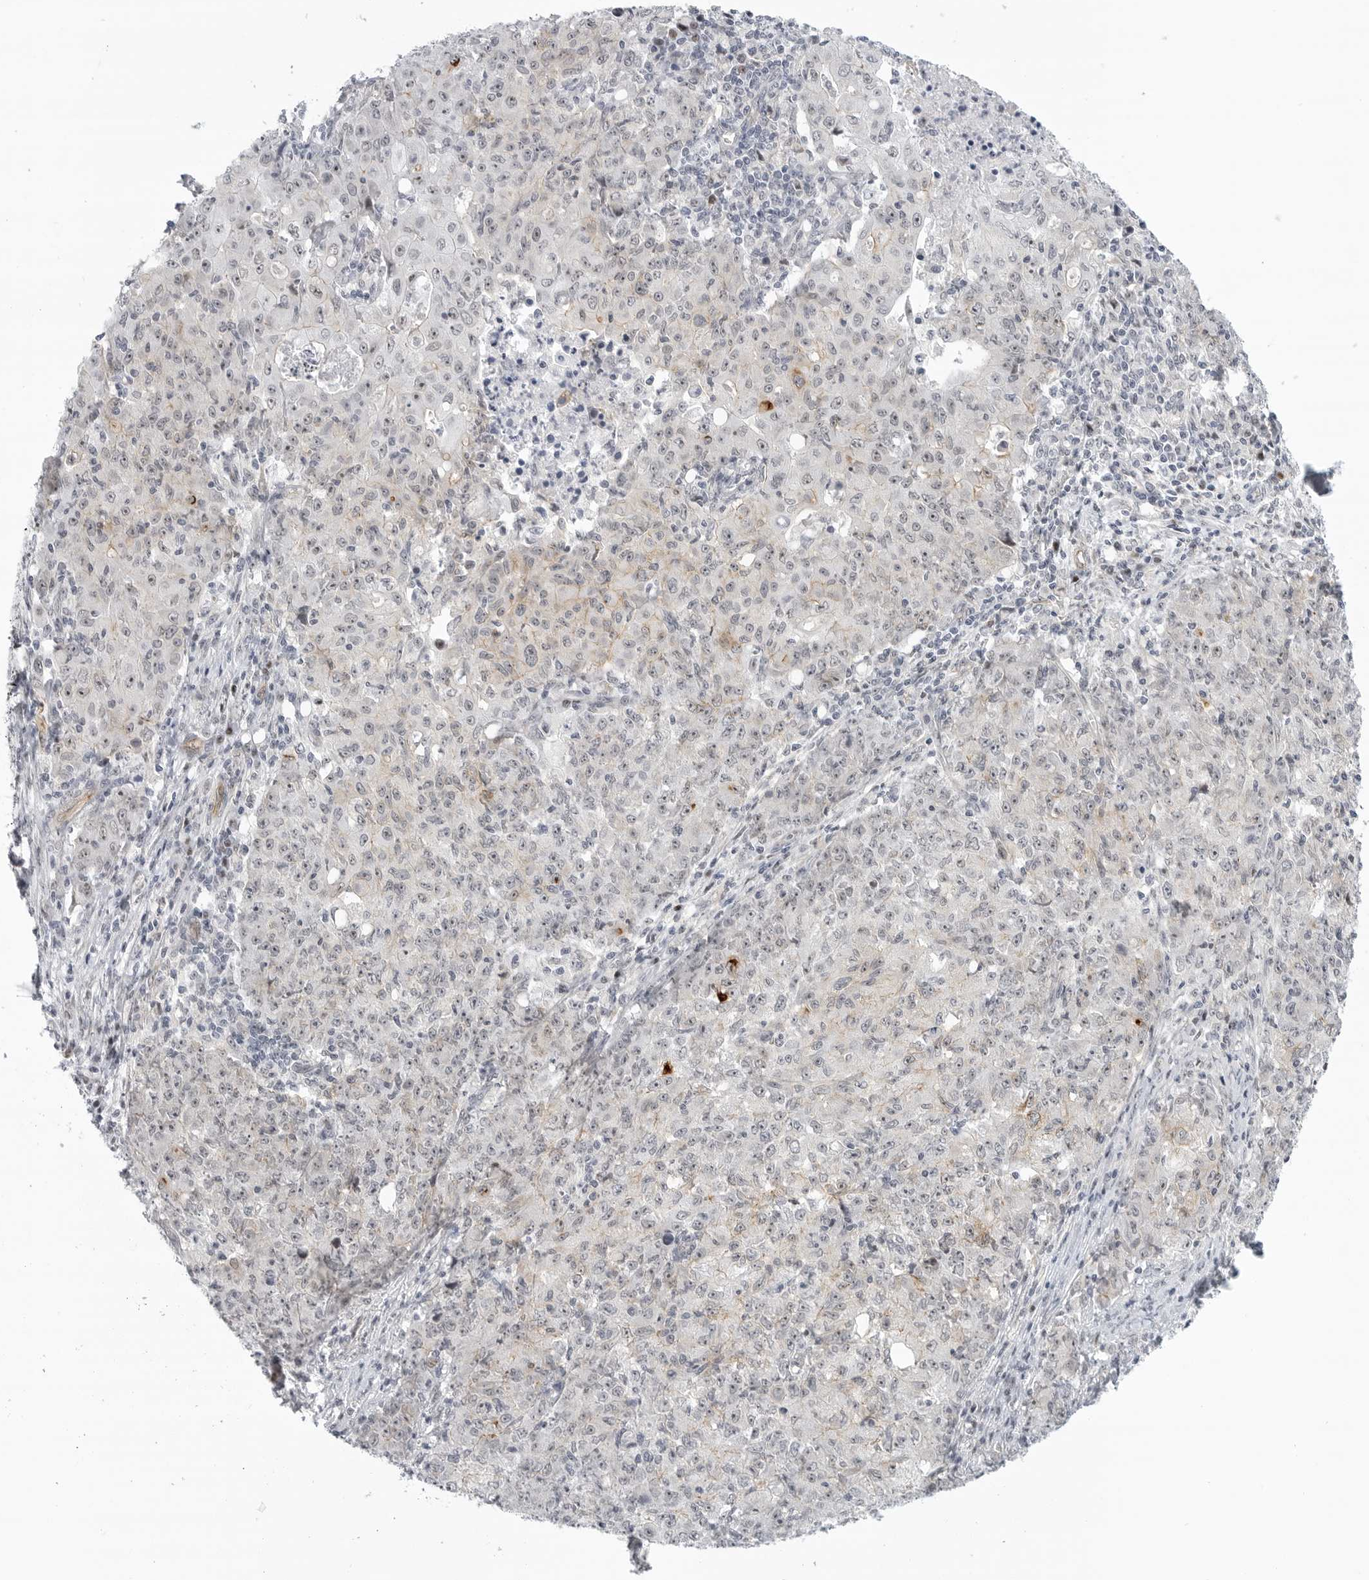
{"staining": {"intensity": "weak", "quantity": "<25%", "location": "nuclear"}, "tissue": "ovarian cancer", "cell_type": "Tumor cells", "image_type": "cancer", "snomed": [{"axis": "morphology", "description": "Carcinoma, endometroid"}, {"axis": "topography", "description": "Ovary"}], "caption": "This is an immunohistochemistry image of endometroid carcinoma (ovarian). There is no expression in tumor cells.", "gene": "CEP295NL", "patient": {"sex": "female", "age": 42}}